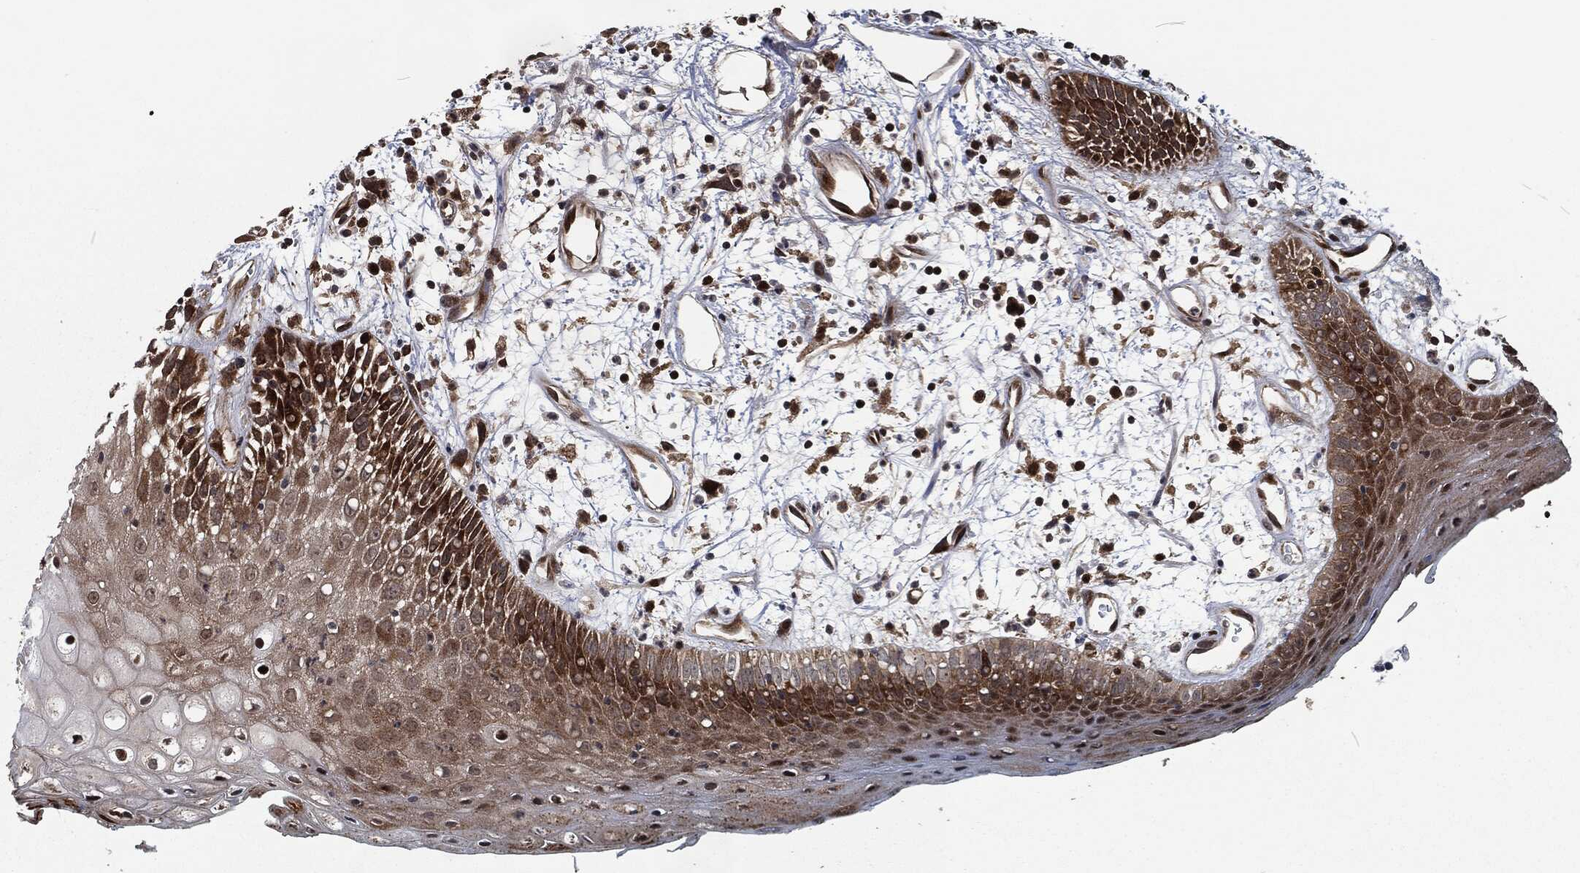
{"staining": {"intensity": "strong", "quantity": "<25%", "location": "cytoplasmic/membranous"}, "tissue": "oral mucosa", "cell_type": "Squamous epithelial cells", "image_type": "normal", "snomed": [{"axis": "morphology", "description": "Normal tissue, NOS"}, {"axis": "morphology", "description": "Squamous cell carcinoma, NOS"}, {"axis": "topography", "description": "Skeletal muscle"}, {"axis": "topography", "description": "Oral tissue"}, {"axis": "topography", "description": "Head-Neck"}], "caption": "Human oral mucosa stained for a protein (brown) demonstrates strong cytoplasmic/membranous positive expression in about <25% of squamous epithelial cells.", "gene": "CMPK2", "patient": {"sex": "female", "age": 84}}